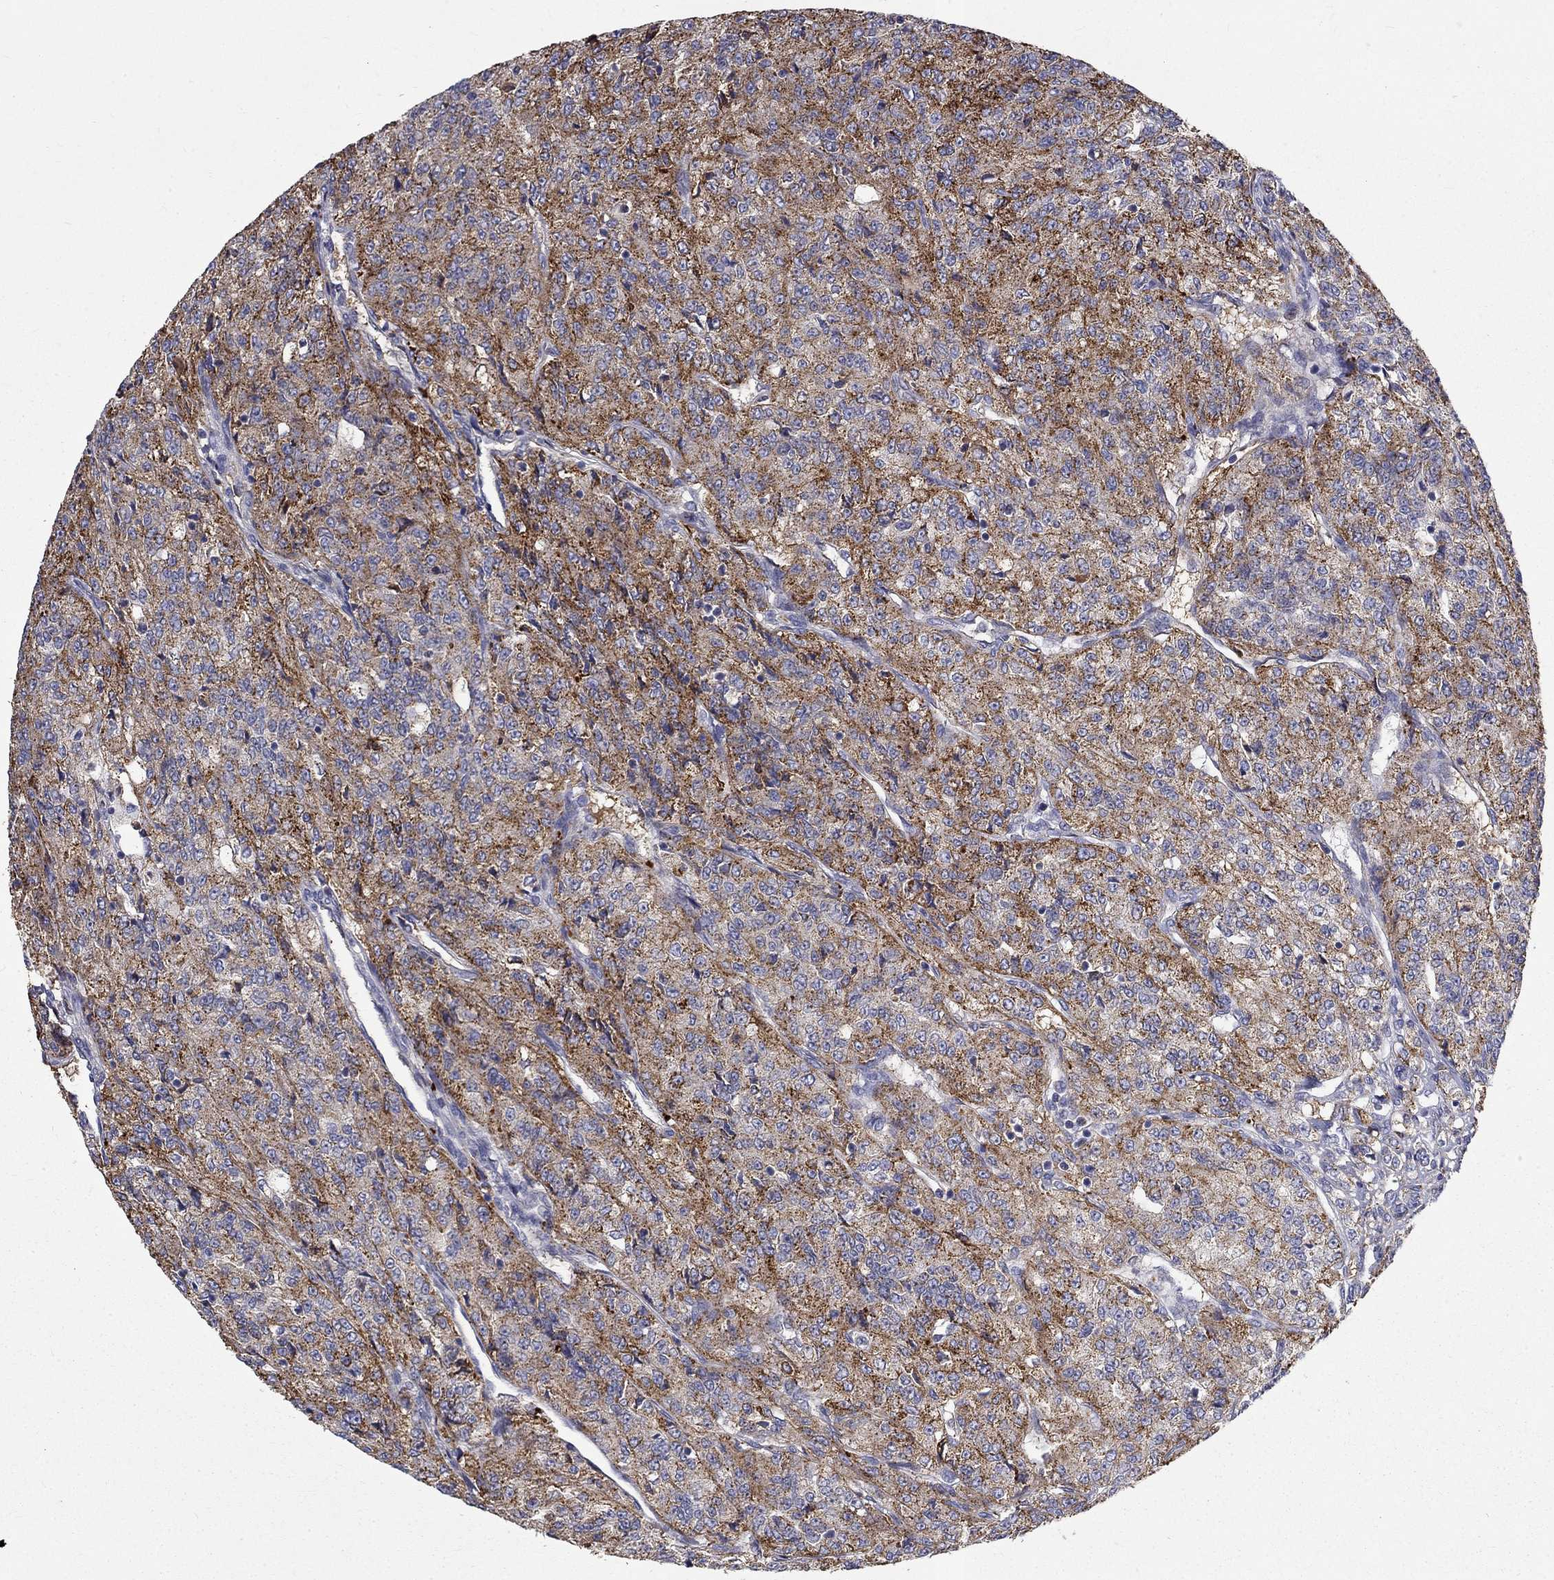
{"staining": {"intensity": "strong", "quantity": "25%-75%", "location": "cytoplasmic/membranous"}, "tissue": "renal cancer", "cell_type": "Tumor cells", "image_type": "cancer", "snomed": [{"axis": "morphology", "description": "Adenocarcinoma, NOS"}, {"axis": "topography", "description": "Kidney"}], "caption": "Immunohistochemical staining of human renal adenocarcinoma exhibits high levels of strong cytoplasmic/membranous protein expression in approximately 25%-75% of tumor cells.", "gene": "EPDR1", "patient": {"sex": "female", "age": 63}}